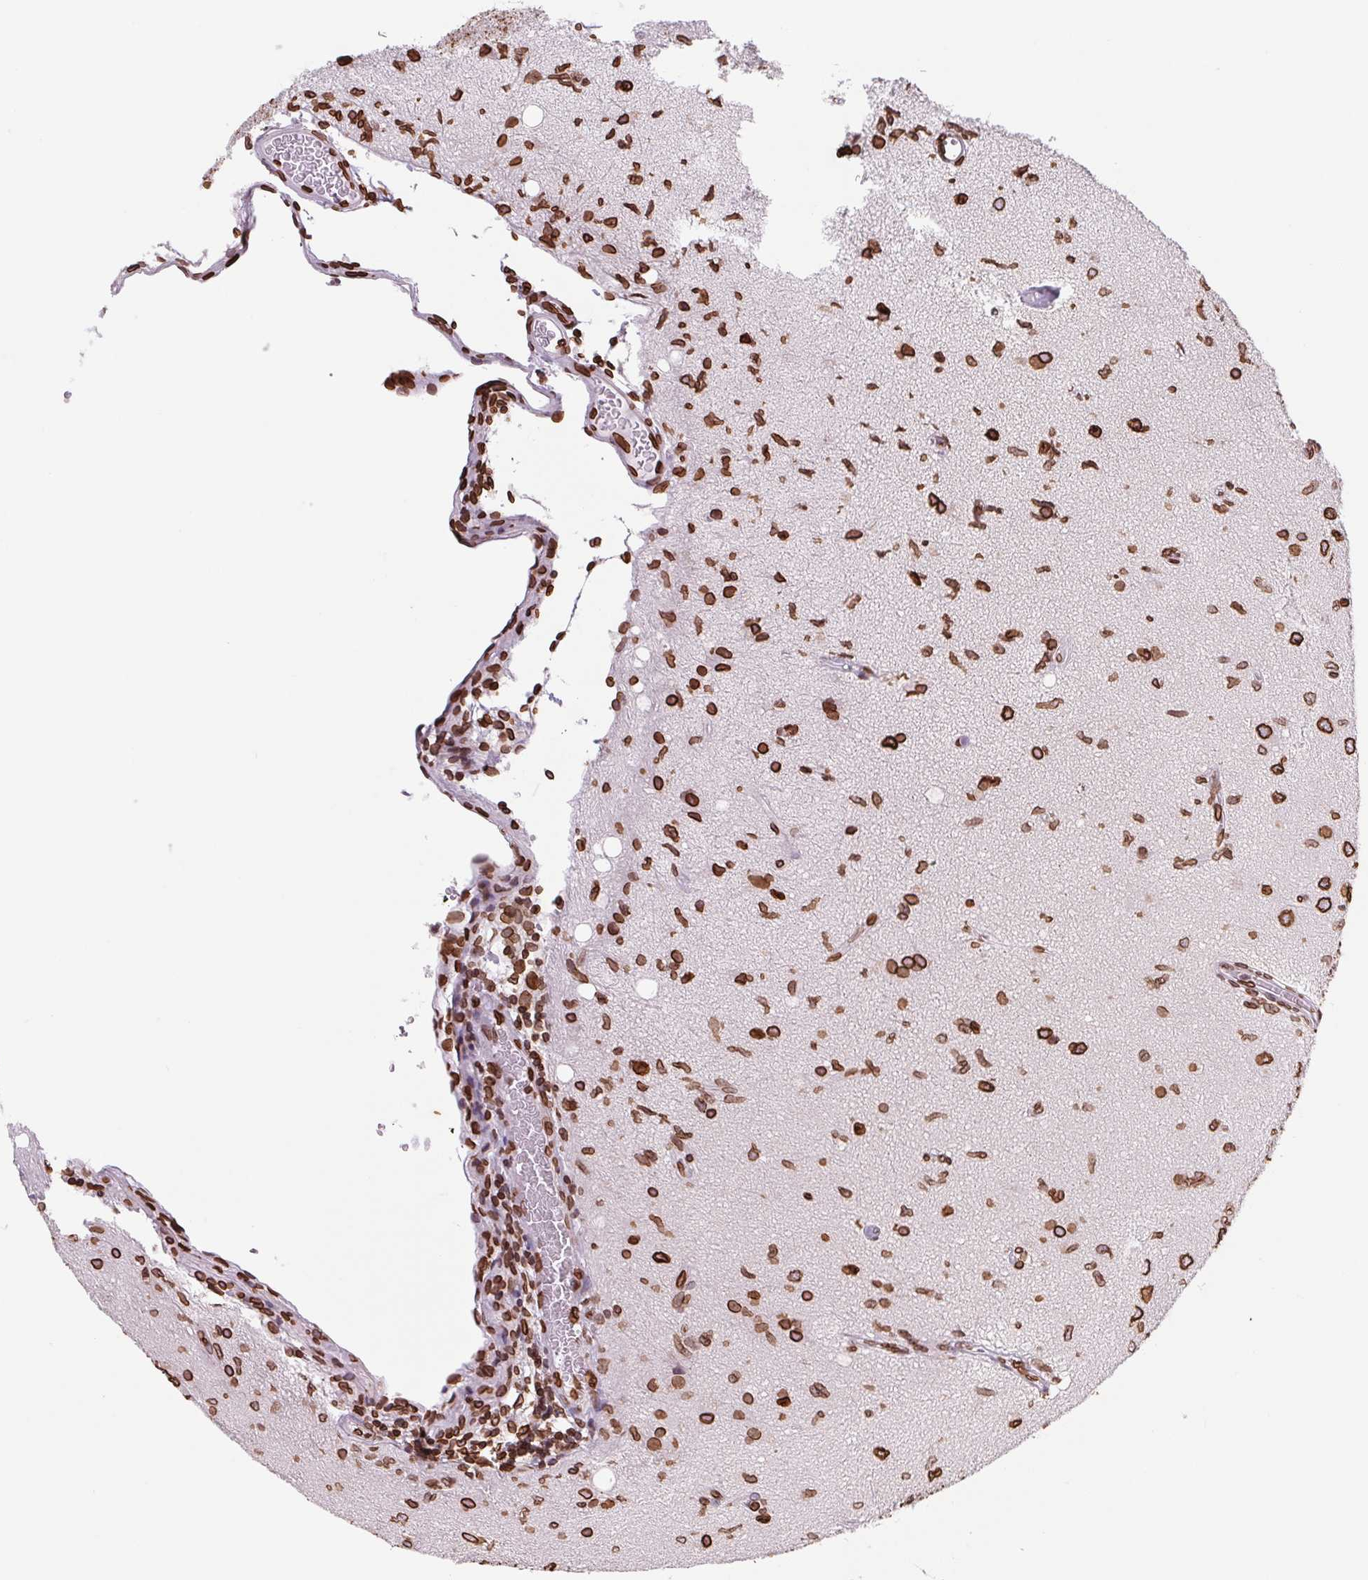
{"staining": {"intensity": "strong", "quantity": ">75%", "location": "cytoplasmic/membranous,nuclear"}, "tissue": "glioma", "cell_type": "Tumor cells", "image_type": "cancer", "snomed": [{"axis": "morphology", "description": "Glioma, malignant, High grade"}, {"axis": "topography", "description": "Brain"}], "caption": "This image displays immunohistochemistry (IHC) staining of glioma, with high strong cytoplasmic/membranous and nuclear staining in approximately >75% of tumor cells.", "gene": "LMNB2", "patient": {"sex": "male", "age": 67}}